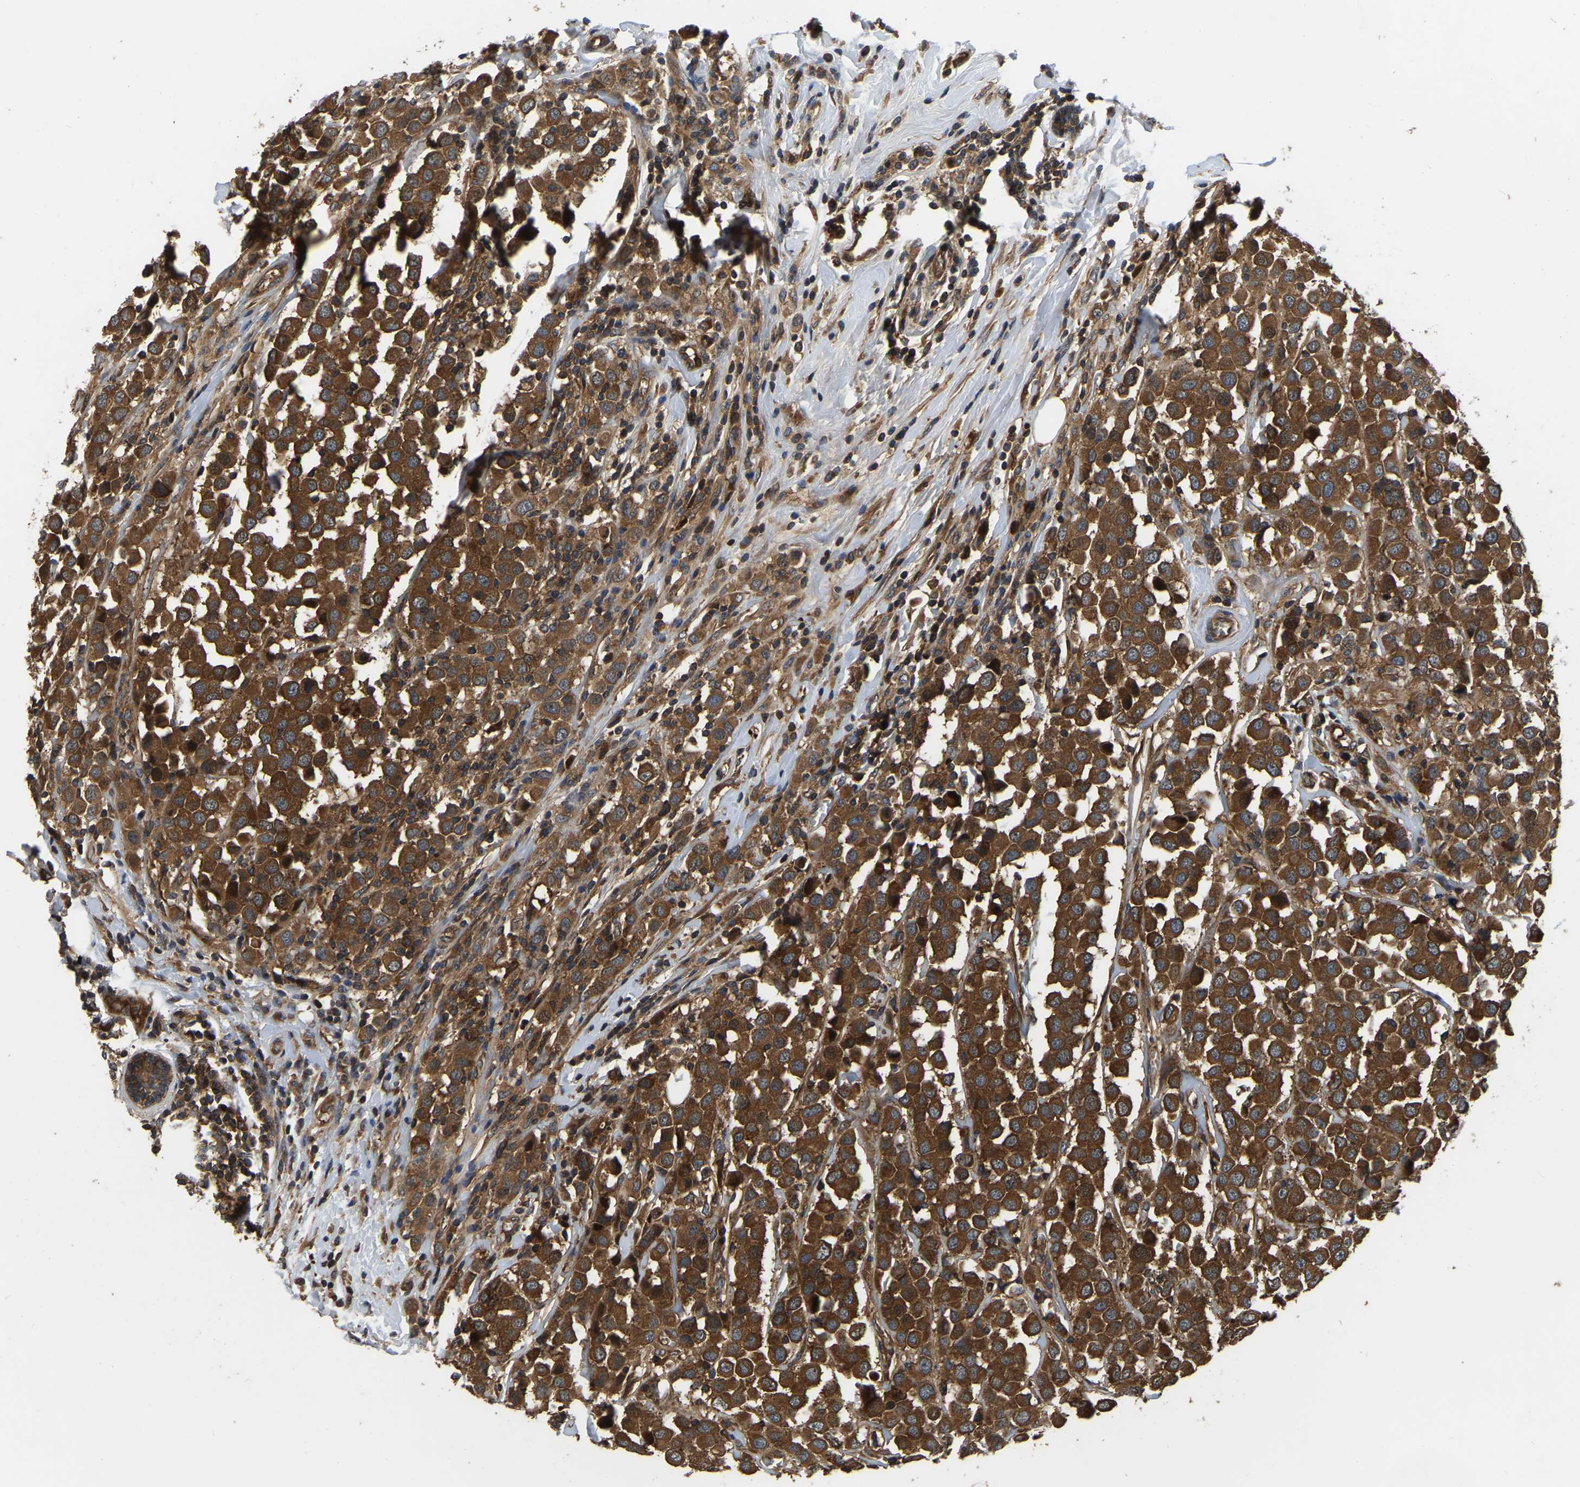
{"staining": {"intensity": "strong", "quantity": ">75%", "location": "cytoplasmic/membranous"}, "tissue": "breast cancer", "cell_type": "Tumor cells", "image_type": "cancer", "snomed": [{"axis": "morphology", "description": "Duct carcinoma"}, {"axis": "topography", "description": "Breast"}], "caption": "IHC (DAB) staining of human infiltrating ductal carcinoma (breast) demonstrates strong cytoplasmic/membranous protein expression in approximately >75% of tumor cells.", "gene": "GARS1", "patient": {"sex": "female", "age": 61}}